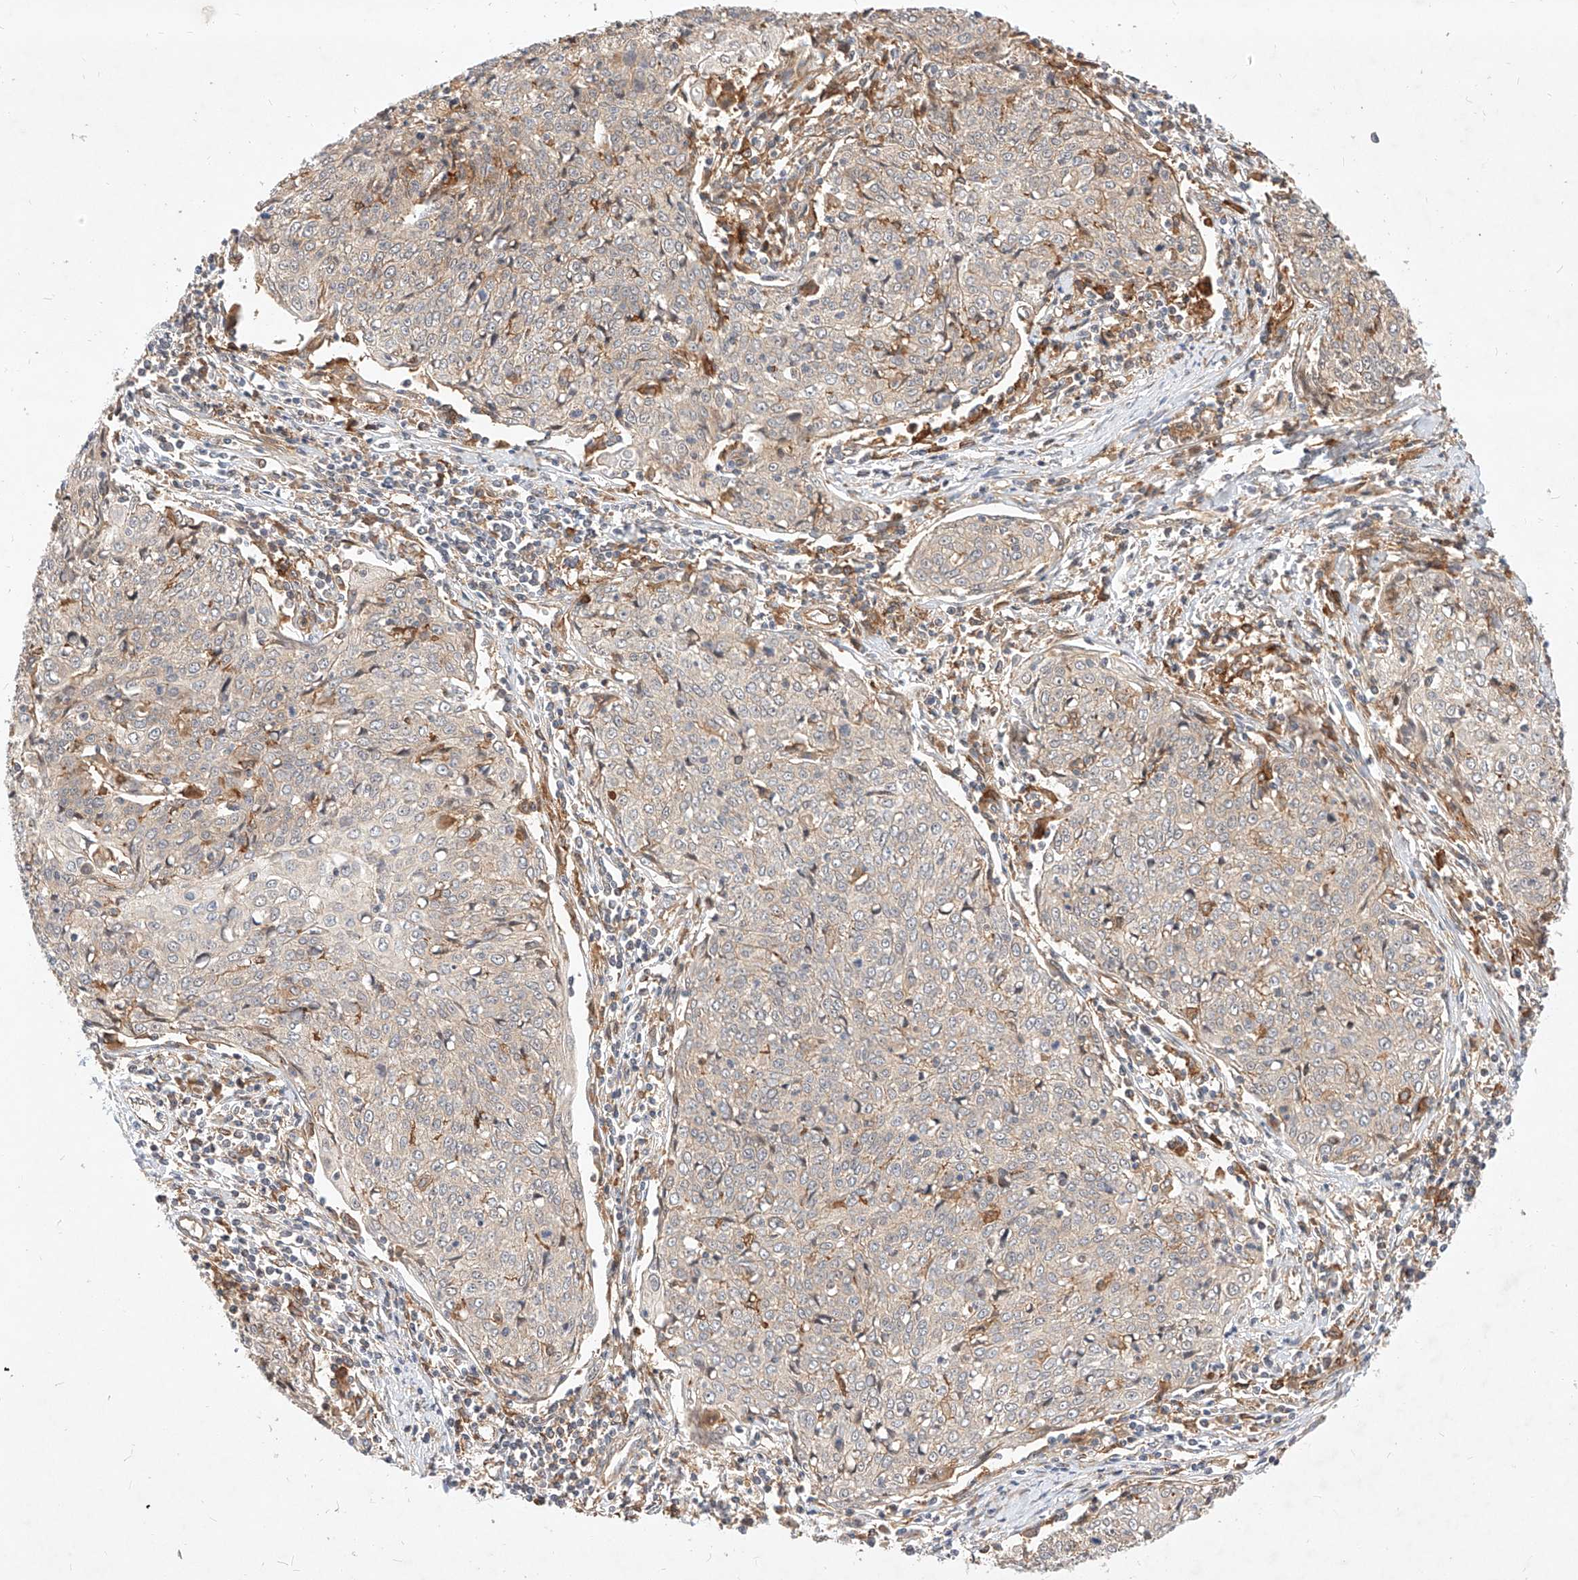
{"staining": {"intensity": "negative", "quantity": "none", "location": "none"}, "tissue": "cervical cancer", "cell_type": "Tumor cells", "image_type": "cancer", "snomed": [{"axis": "morphology", "description": "Squamous cell carcinoma, NOS"}, {"axis": "topography", "description": "Cervix"}], "caption": "Tumor cells show no significant staining in cervical cancer (squamous cell carcinoma).", "gene": "NFAM1", "patient": {"sex": "female", "age": 48}}